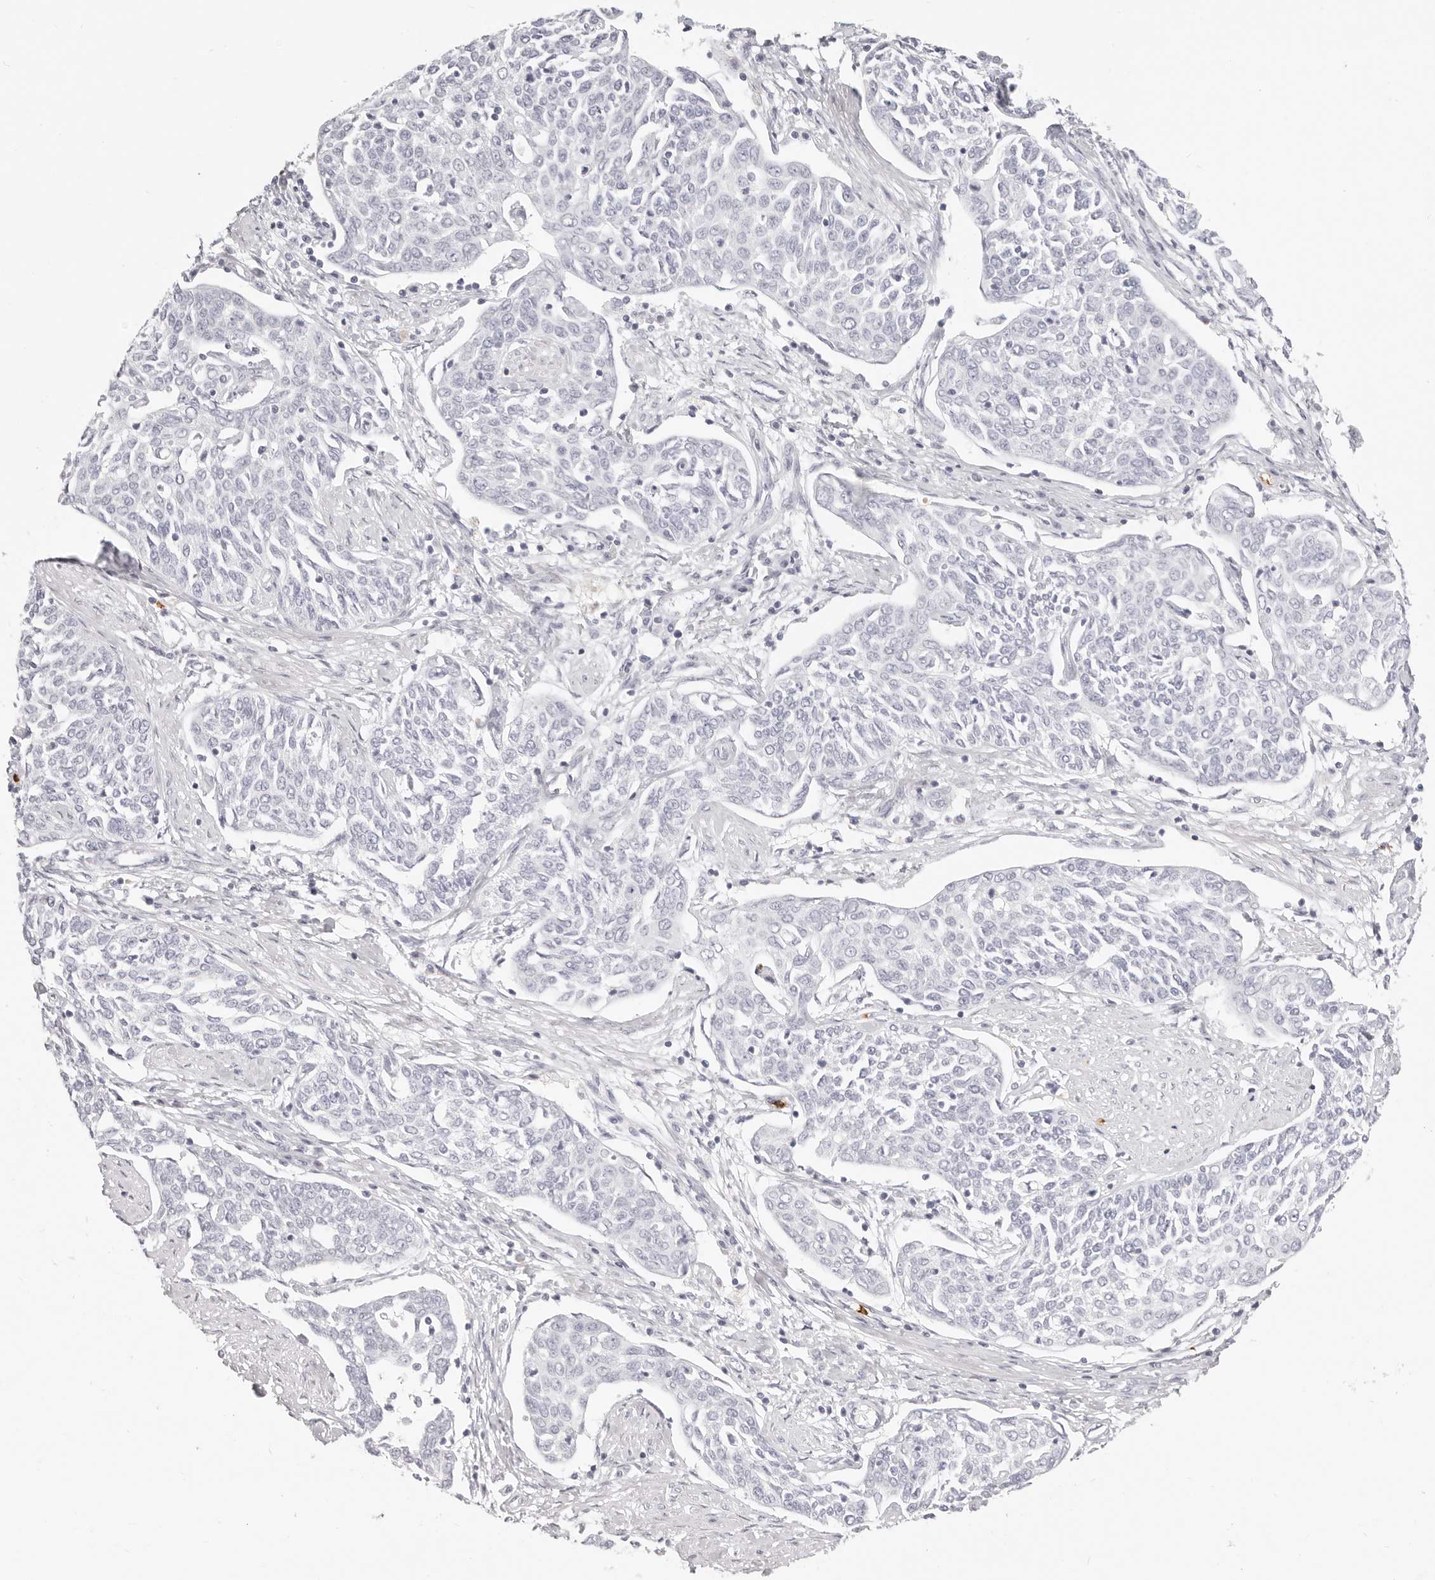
{"staining": {"intensity": "negative", "quantity": "none", "location": "none"}, "tissue": "cervical cancer", "cell_type": "Tumor cells", "image_type": "cancer", "snomed": [{"axis": "morphology", "description": "Squamous cell carcinoma, NOS"}, {"axis": "topography", "description": "Cervix"}], "caption": "The immunohistochemistry micrograph has no significant expression in tumor cells of cervical squamous cell carcinoma tissue.", "gene": "CAMP", "patient": {"sex": "female", "age": 34}}